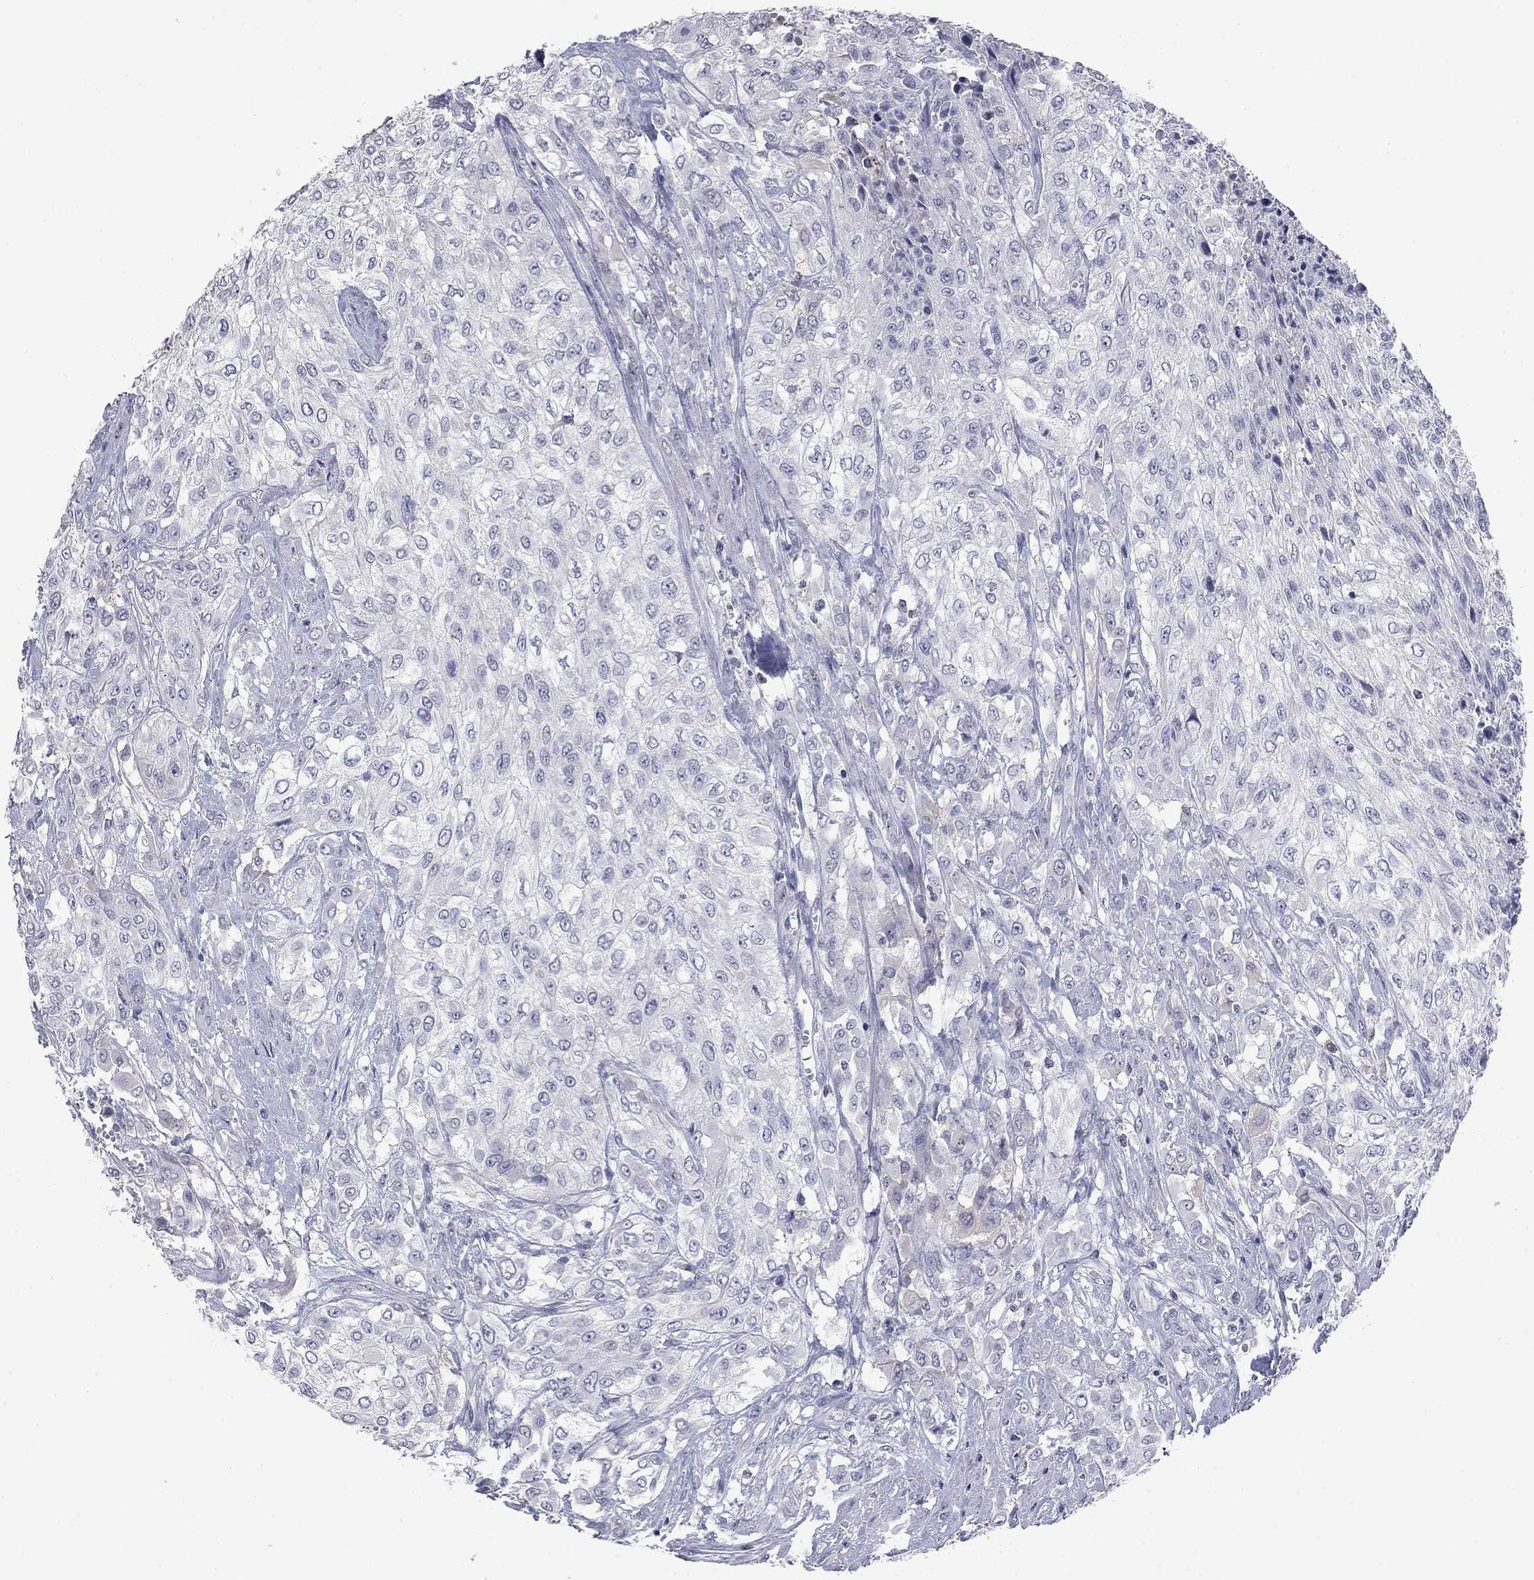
{"staining": {"intensity": "negative", "quantity": "none", "location": "none"}, "tissue": "urothelial cancer", "cell_type": "Tumor cells", "image_type": "cancer", "snomed": [{"axis": "morphology", "description": "Urothelial carcinoma, High grade"}, {"axis": "topography", "description": "Urinary bladder"}], "caption": "Immunohistochemistry (IHC) of urothelial cancer shows no expression in tumor cells.", "gene": "SLC51A", "patient": {"sex": "male", "age": 57}}